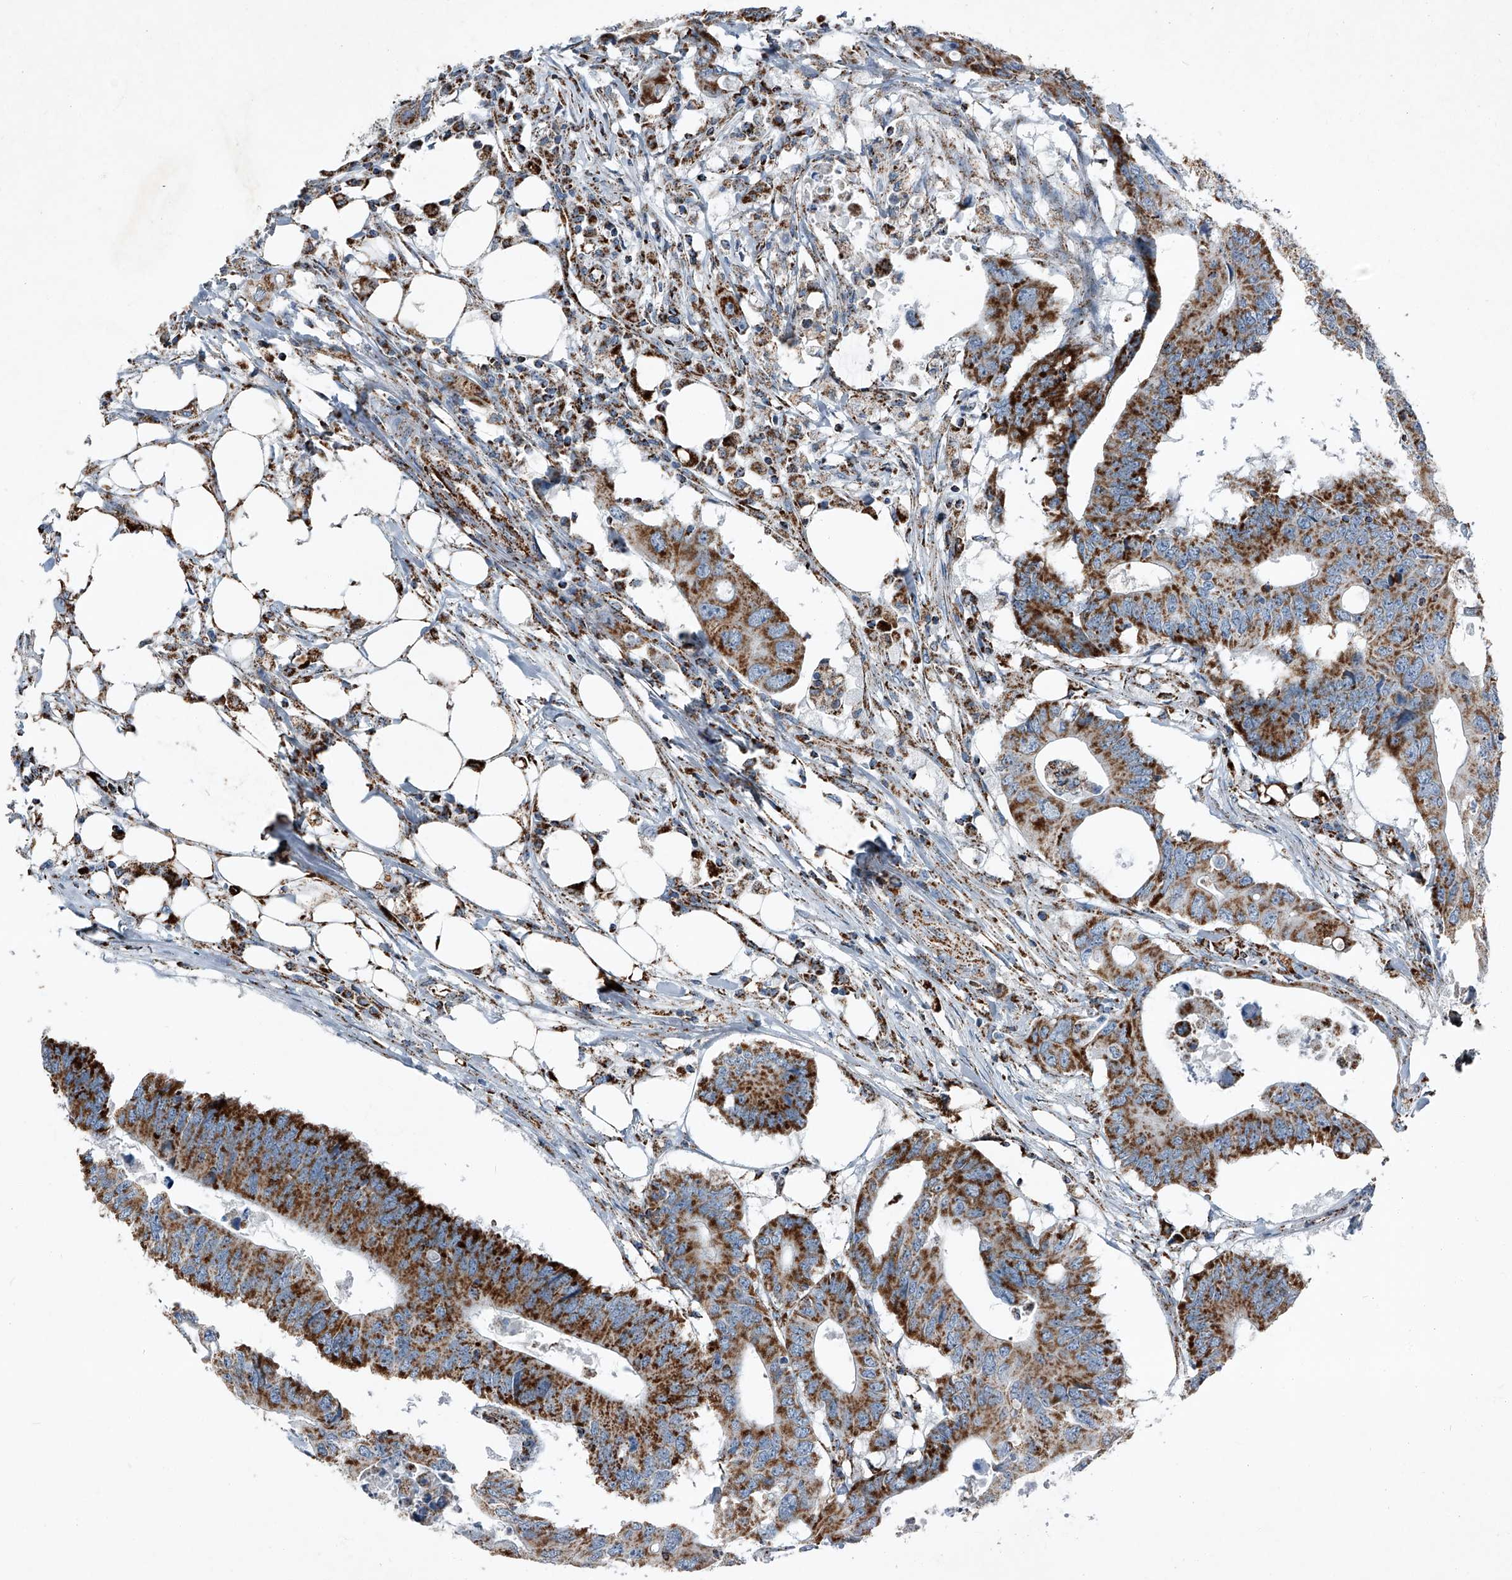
{"staining": {"intensity": "strong", "quantity": ">75%", "location": "cytoplasmic/membranous"}, "tissue": "colorectal cancer", "cell_type": "Tumor cells", "image_type": "cancer", "snomed": [{"axis": "morphology", "description": "Adenocarcinoma, NOS"}, {"axis": "topography", "description": "Colon"}], "caption": "The immunohistochemical stain shows strong cytoplasmic/membranous positivity in tumor cells of adenocarcinoma (colorectal) tissue.", "gene": "CHRNA7", "patient": {"sex": "male", "age": 71}}